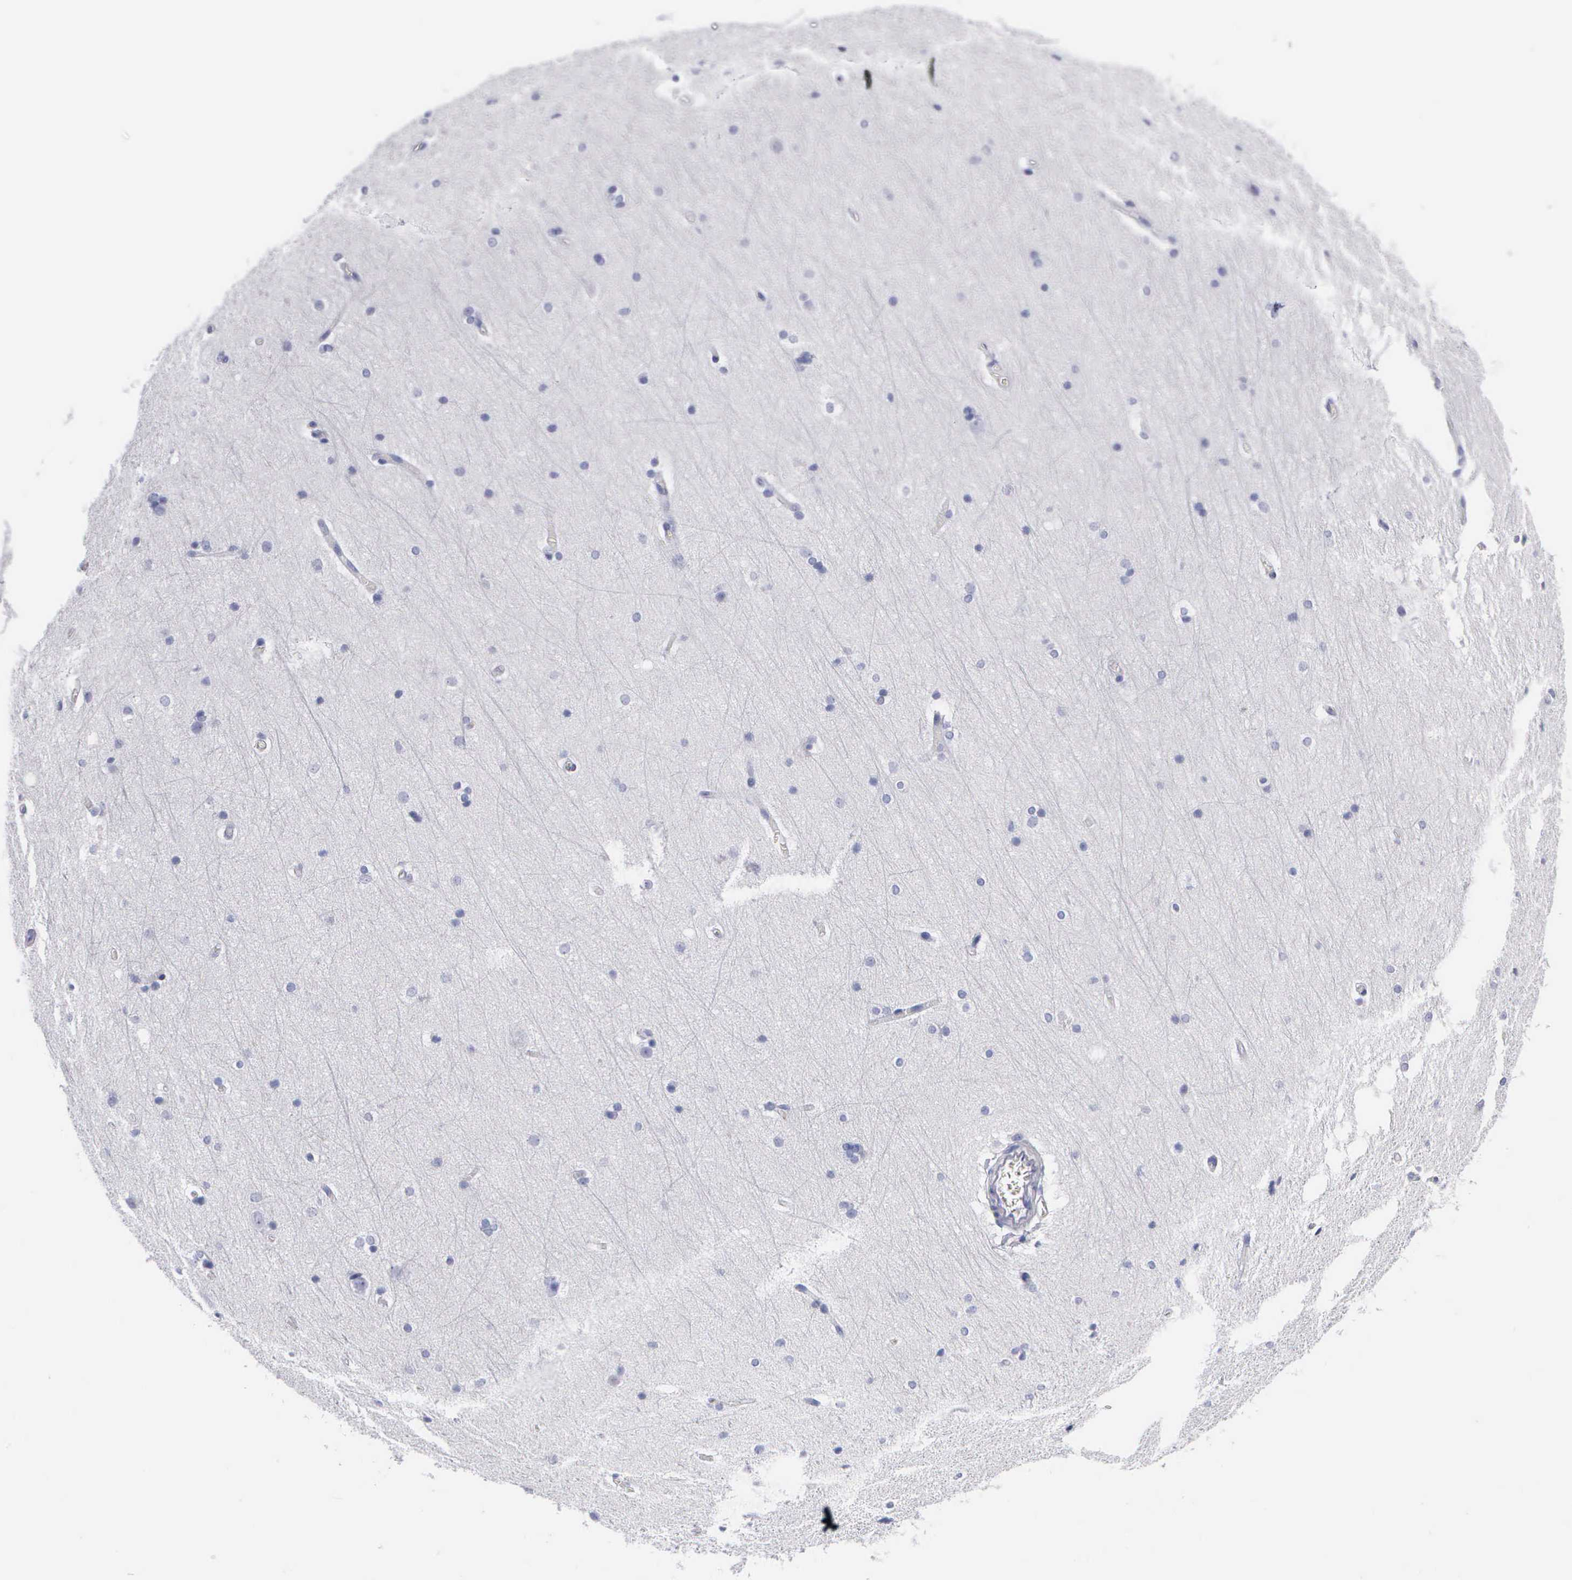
{"staining": {"intensity": "negative", "quantity": "none", "location": "none"}, "tissue": "cerebral cortex", "cell_type": "Endothelial cells", "image_type": "normal", "snomed": [{"axis": "morphology", "description": "Normal tissue, NOS"}, {"axis": "topography", "description": "Cerebral cortex"}, {"axis": "topography", "description": "Hippocampus"}], "caption": "Histopathology image shows no significant protein positivity in endothelial cells of unremarkable cerebral cortex. Brightfield microscopy of IHC stained with DAB (brown) and hematoxylin (blue), captured at high magnification.", "gene": "CTSL", "patient": {"sex": "female", "age": 19}}